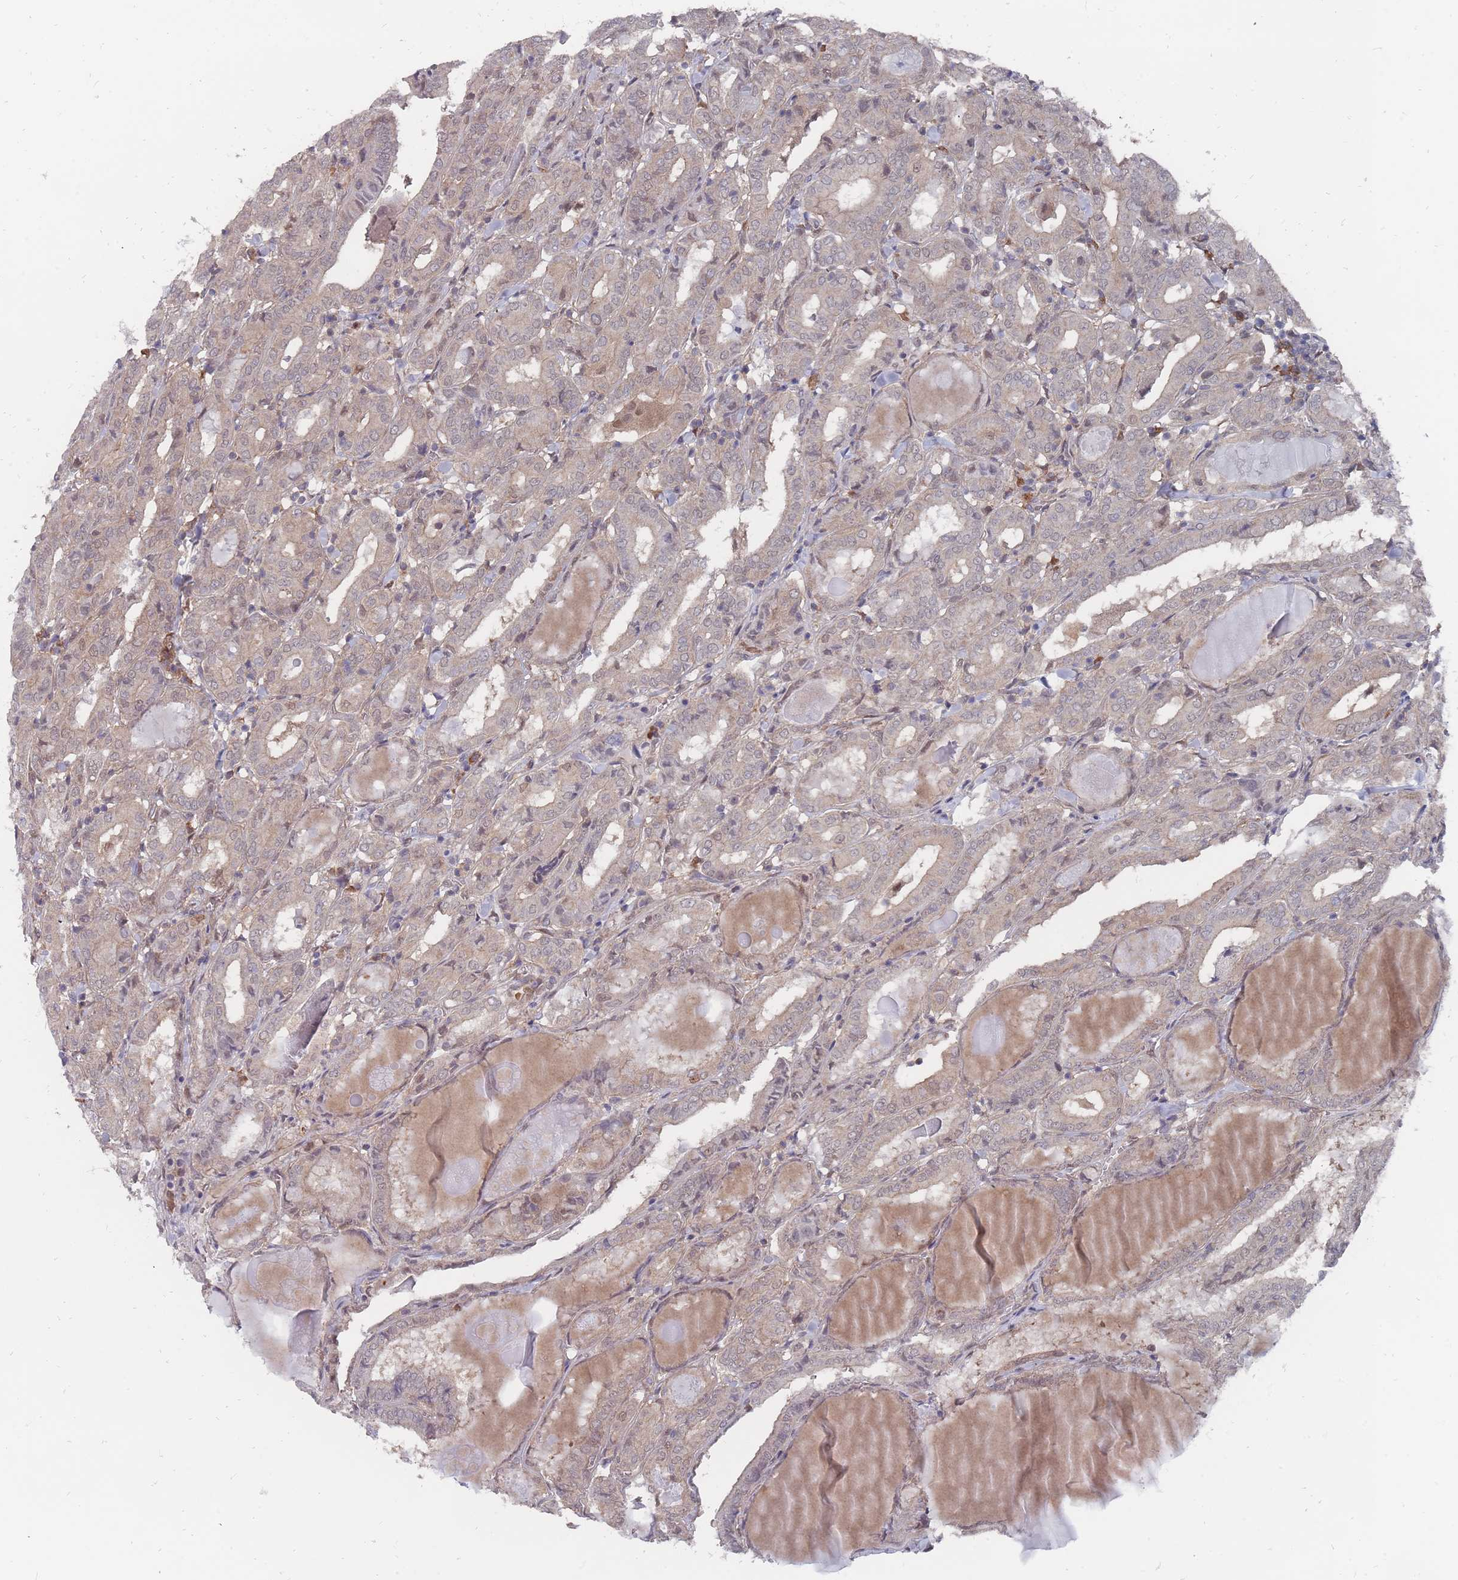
{"staining": {"intensity": "weak", "quantity": "<25%", "location": "cytoplasmic/membranous"}, "tissue": "thyroid cancer", "cell_type": "Tumor cells", "image_type": "cancer", "snomed": [{"axis": "morphology", "description": "Papillary adenocarcinoma, NOS"}, {"axis": "topography", "description": "Thyroid gland"}], "caption": "Immunohistochemistry of papillary adenocarcinoma (thyroid) reveals no staining in tumor cells.", "gene": "NKD1", "patient": {"sex": "female", "age": 72}}